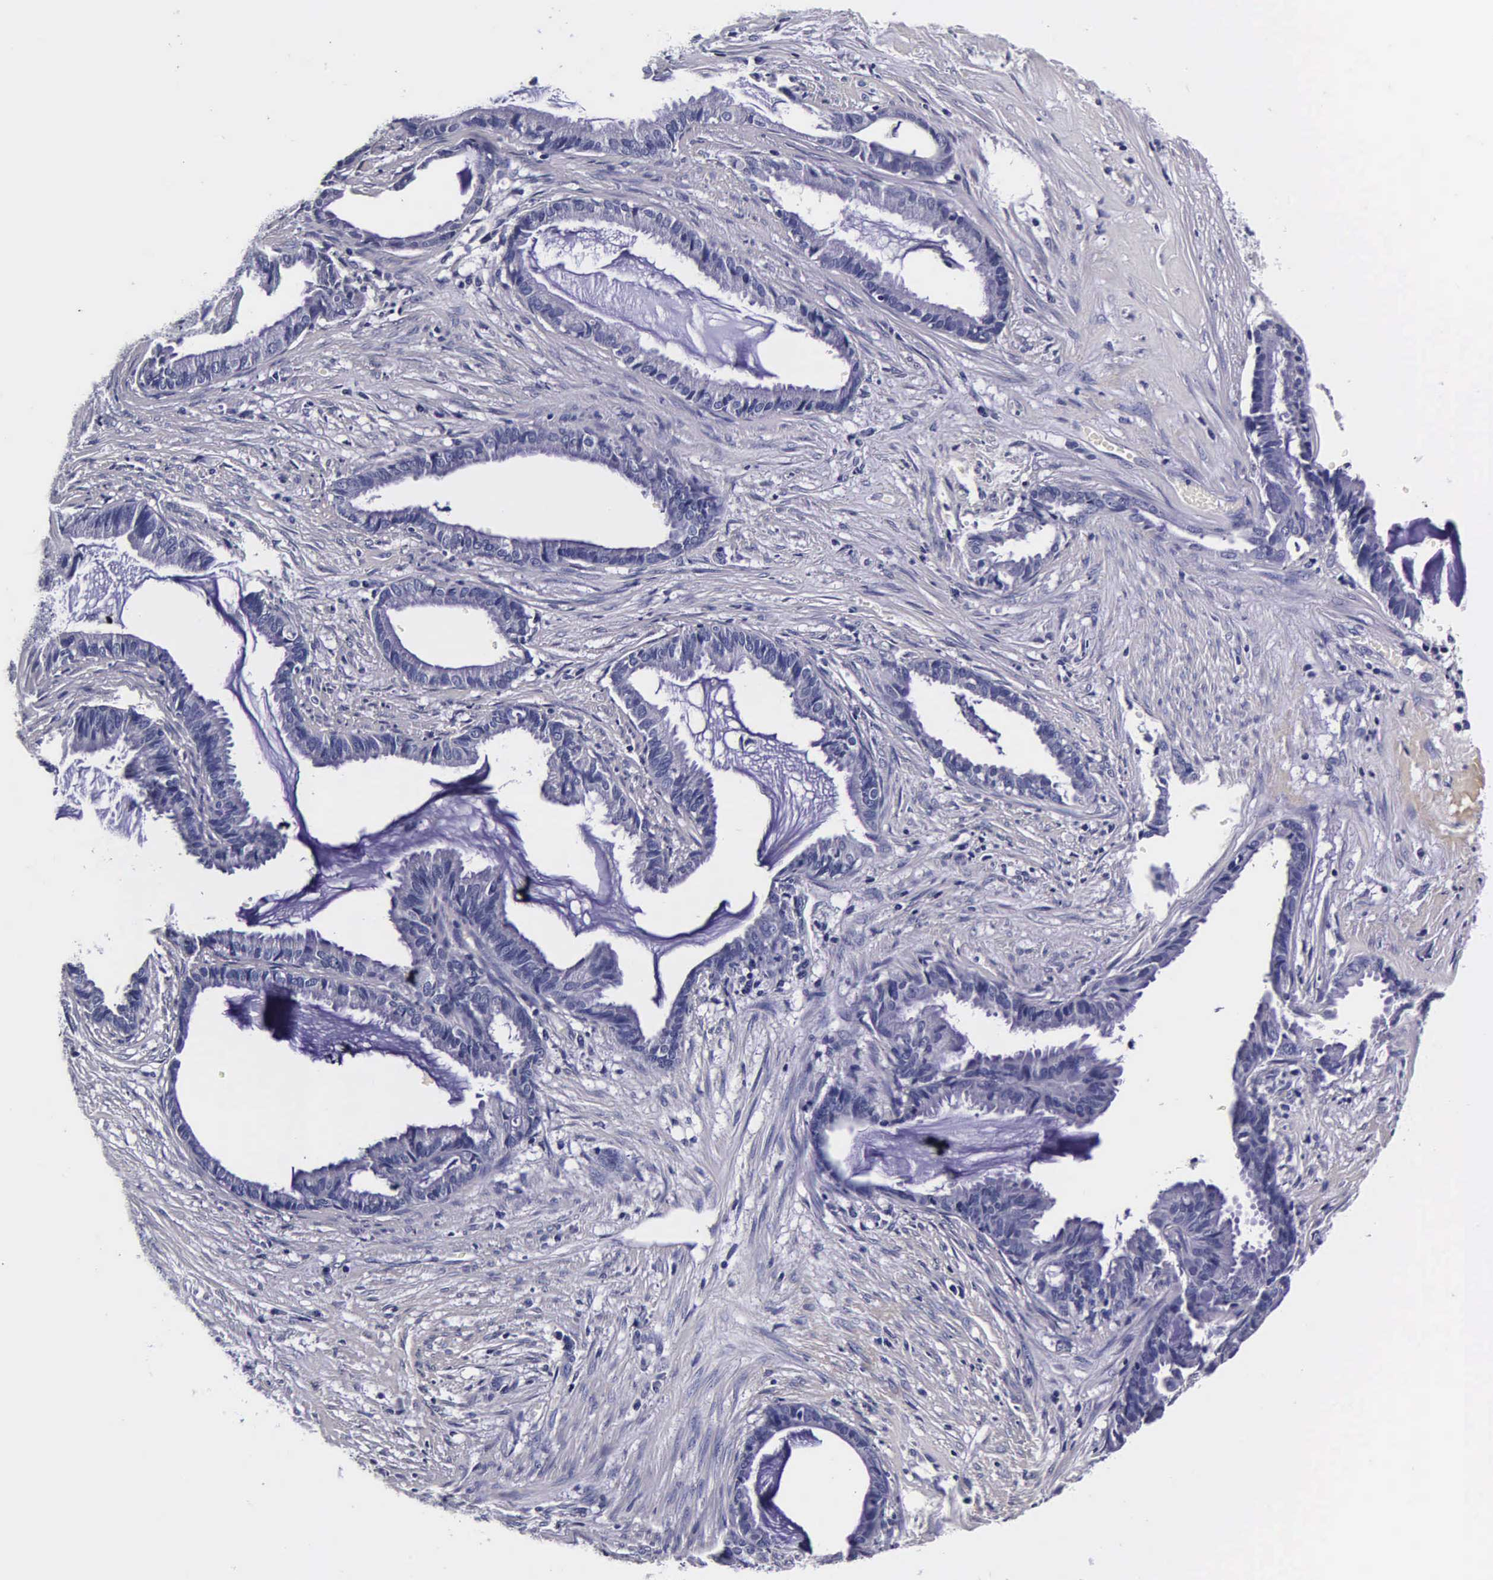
{"staining": {"intensity": "negative", "quantity": "none", "location": "none"}, "tissue": "endometrial cancer", "cell_type": "Tumor cells", "image_type": "cancer", "snomed": [{"axis": "morphology", "description": "Adenocarcinoma, NOS"}, {"axis": "topography", "description": "Endometrium"}], "caption": "A high-resolution micrograph shows IHC staining of adenocarcinoma (endometrial), which reveals no significant positivity in tumor cells. (DAB IHC with hematoxylin counter stain).", "gene": "IAPP", "patient": {"sex": "female", "age": 86}}